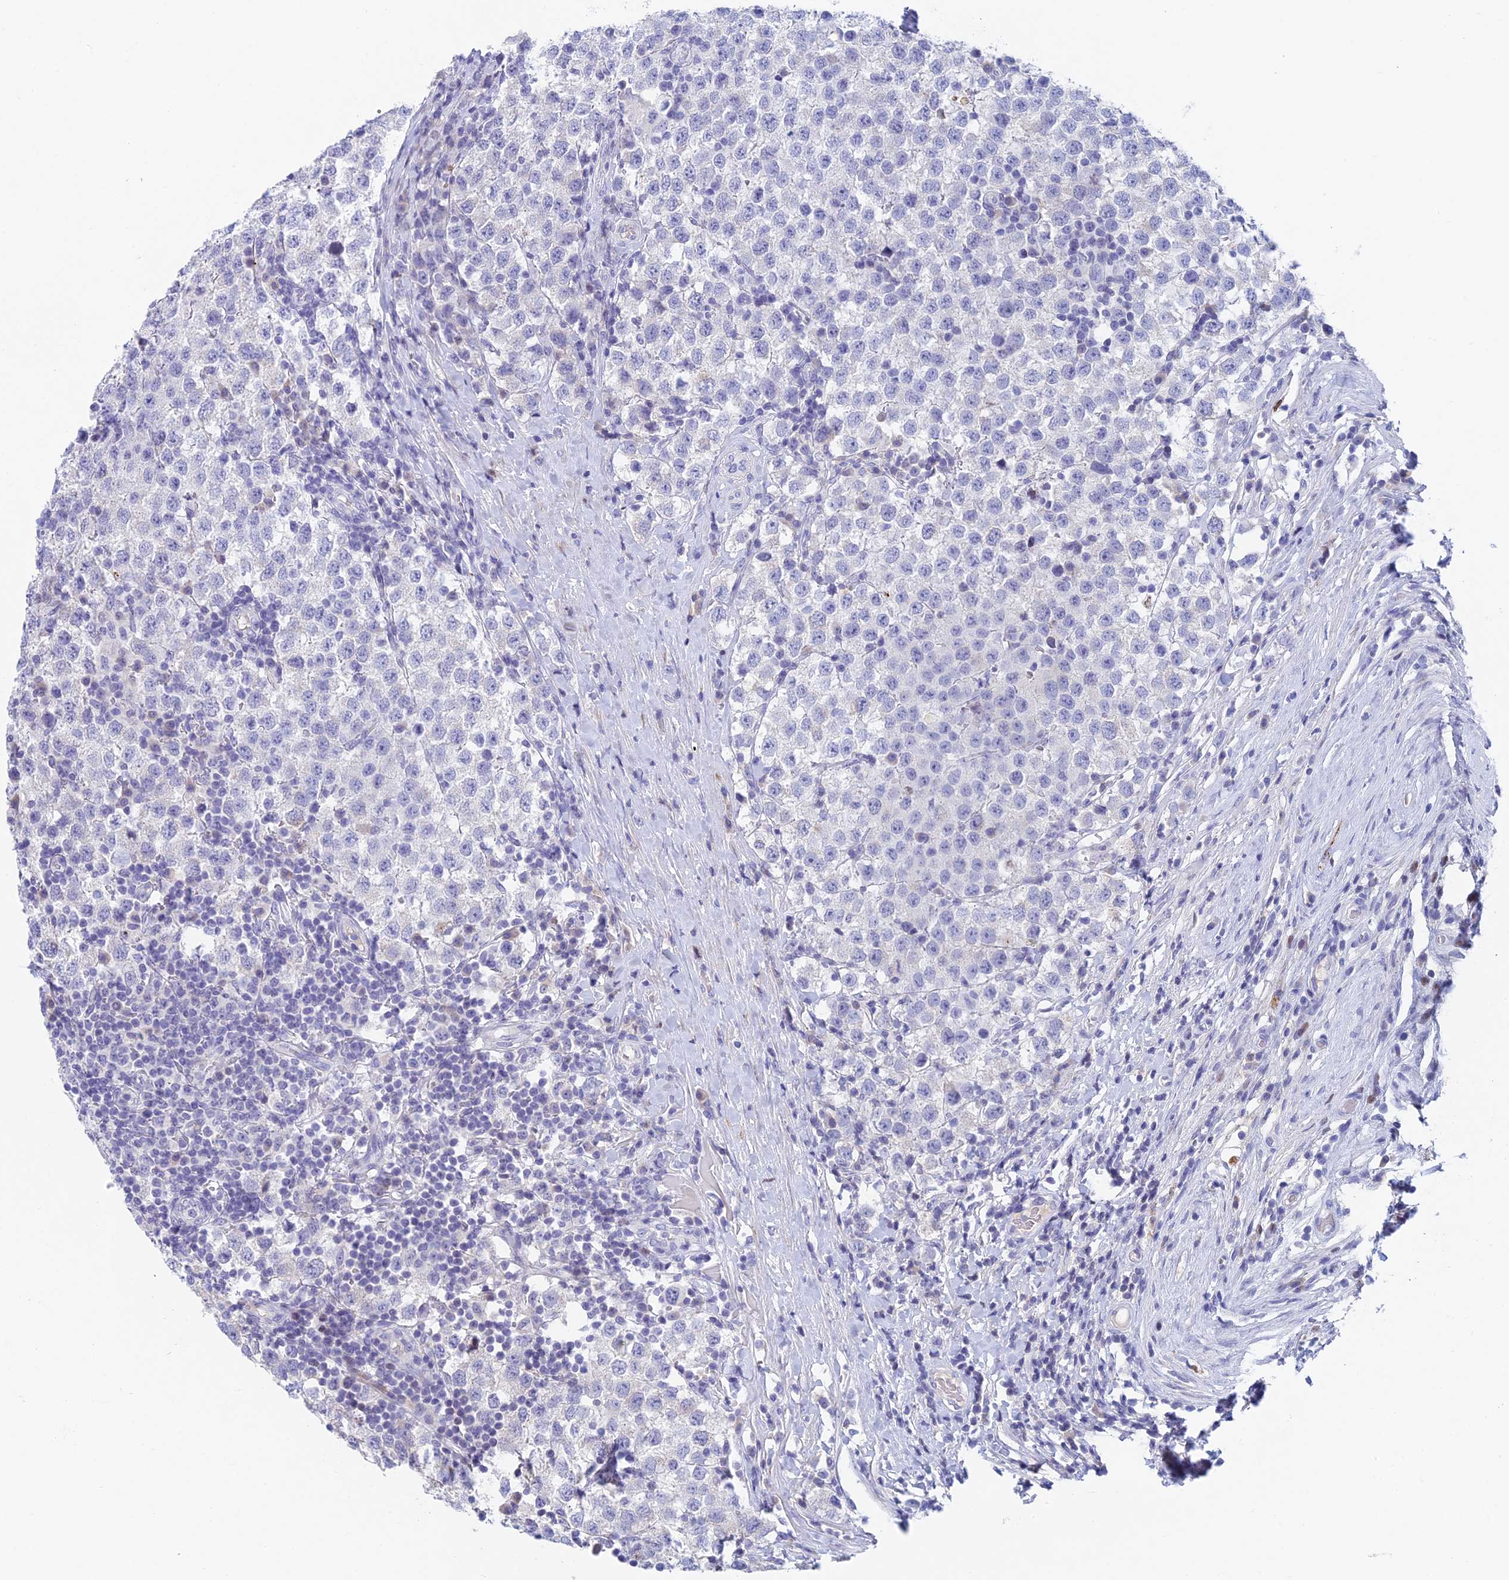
{"staining": {"intensity": "negative", "quantity": "none", "location": "none"}, "tissue": "testis cancer", "cell_type": "Tumor cells", "image_type": "cancer", "snomed": [{"axis": "morphology", "description": "Seminoma, NOS"}, {"axis": "topography", "description": "Testis"}], "caption": "IHC micrograph of neoplastic tissue: human testis seminoma stained with DAB reveals no significant protein staining in tumor cells.", "gene": "REXO5", "patient": {"sex": "male", "age": 34}}